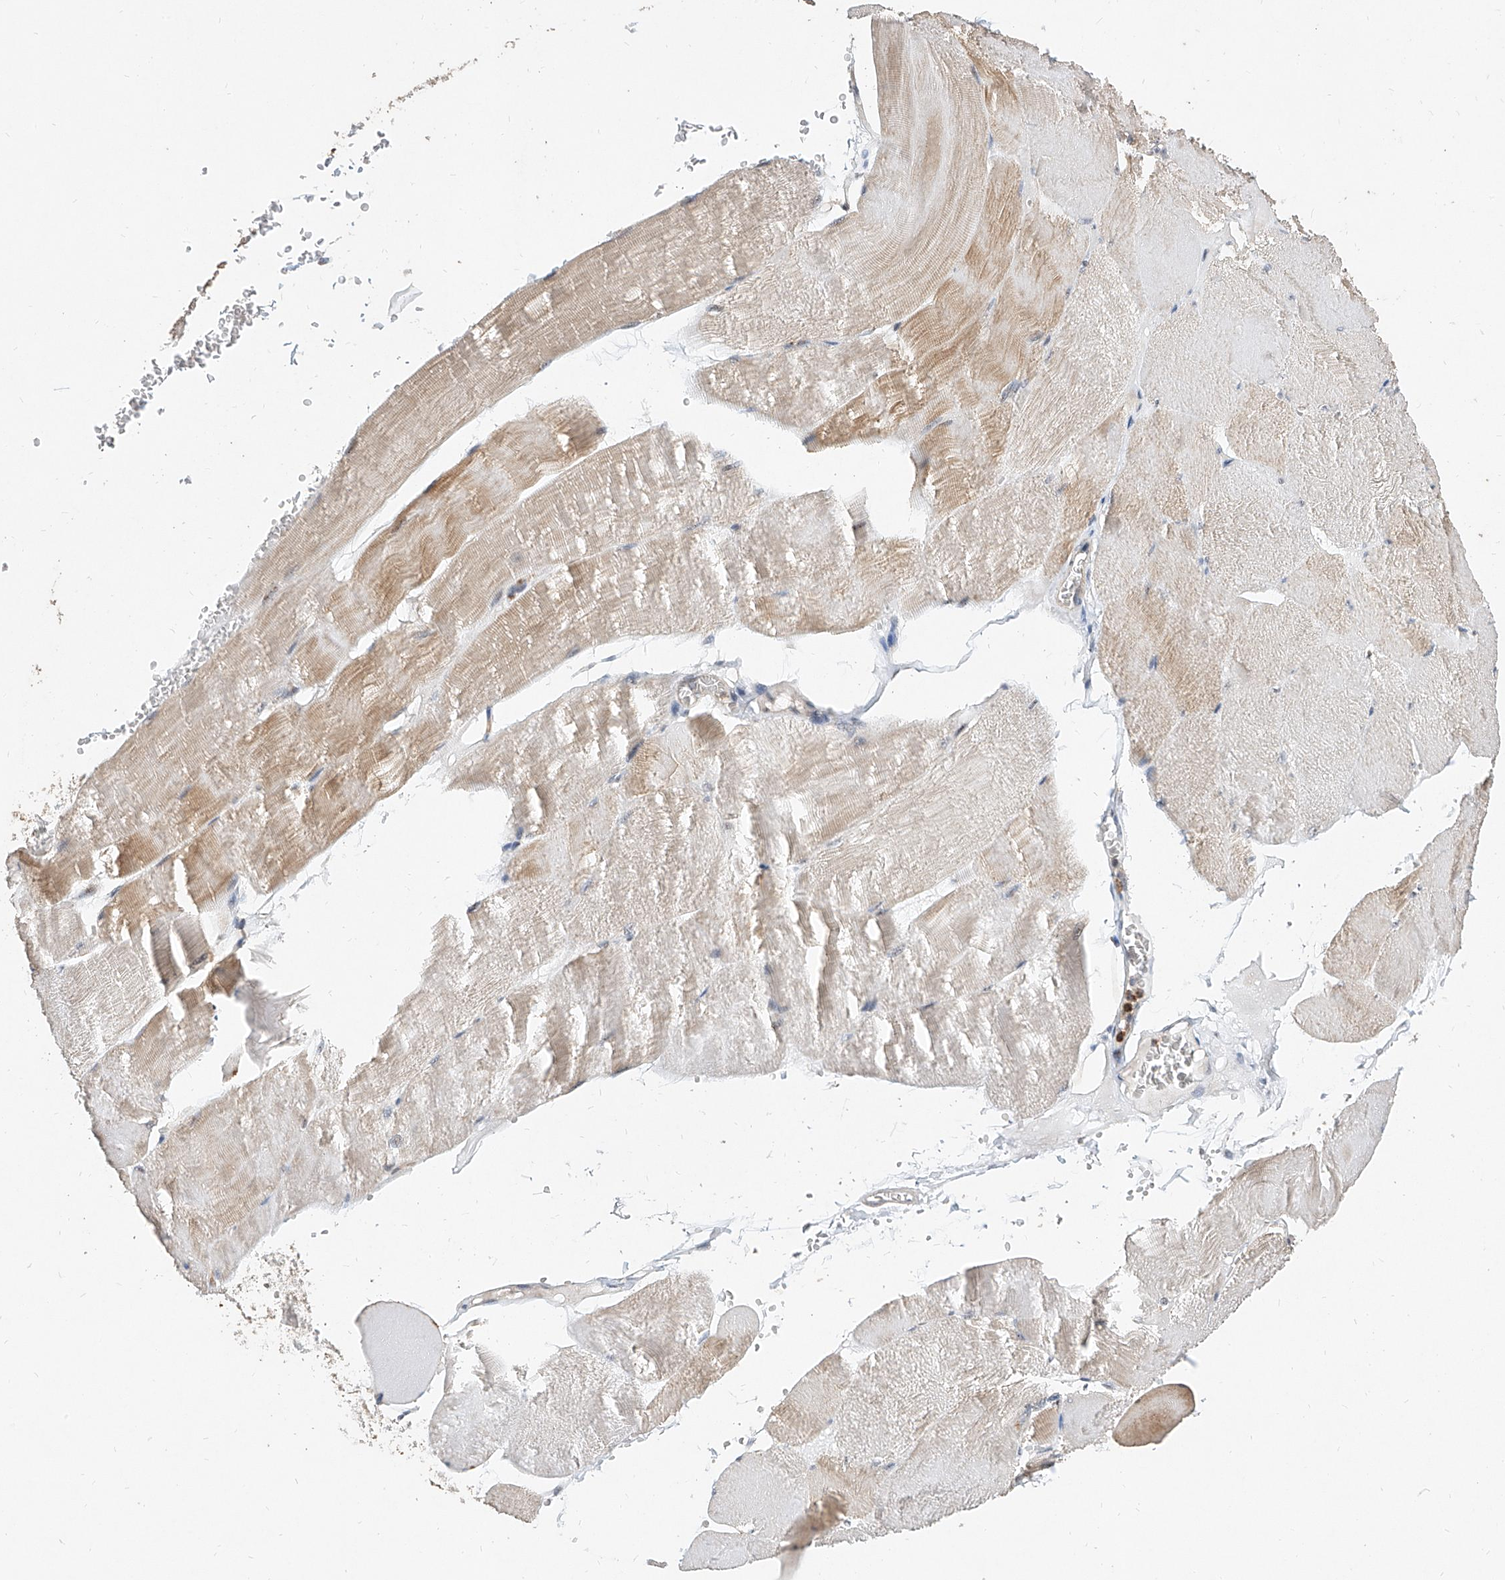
{"staining": {"intensity": "moderate", "quantity": "25%-75%", "location": "cytoplasmic/membranous"}, "tissue": "skeletal muscle", "cell_type": "Myocytes", "image_type": "normal", "snomed": [{"axis": "morphology", "description": "Normal tissue, NOS"}, {"axis": "morphology", "description": "Basal cell carcinoma"}, {"axis": "topography", "description": "Skeletal muscle"}], "caption": "Brown immunohistochemical staining in benign skeletal muscle shows moderate cytoplasmic/membranous expression in approximately 25%-75% of myocytes. (Brightfield microscopy of DAB IHC at high magnification).", "gene": "MFSD4B", "patient": {"sex": "female", "age": 64}}